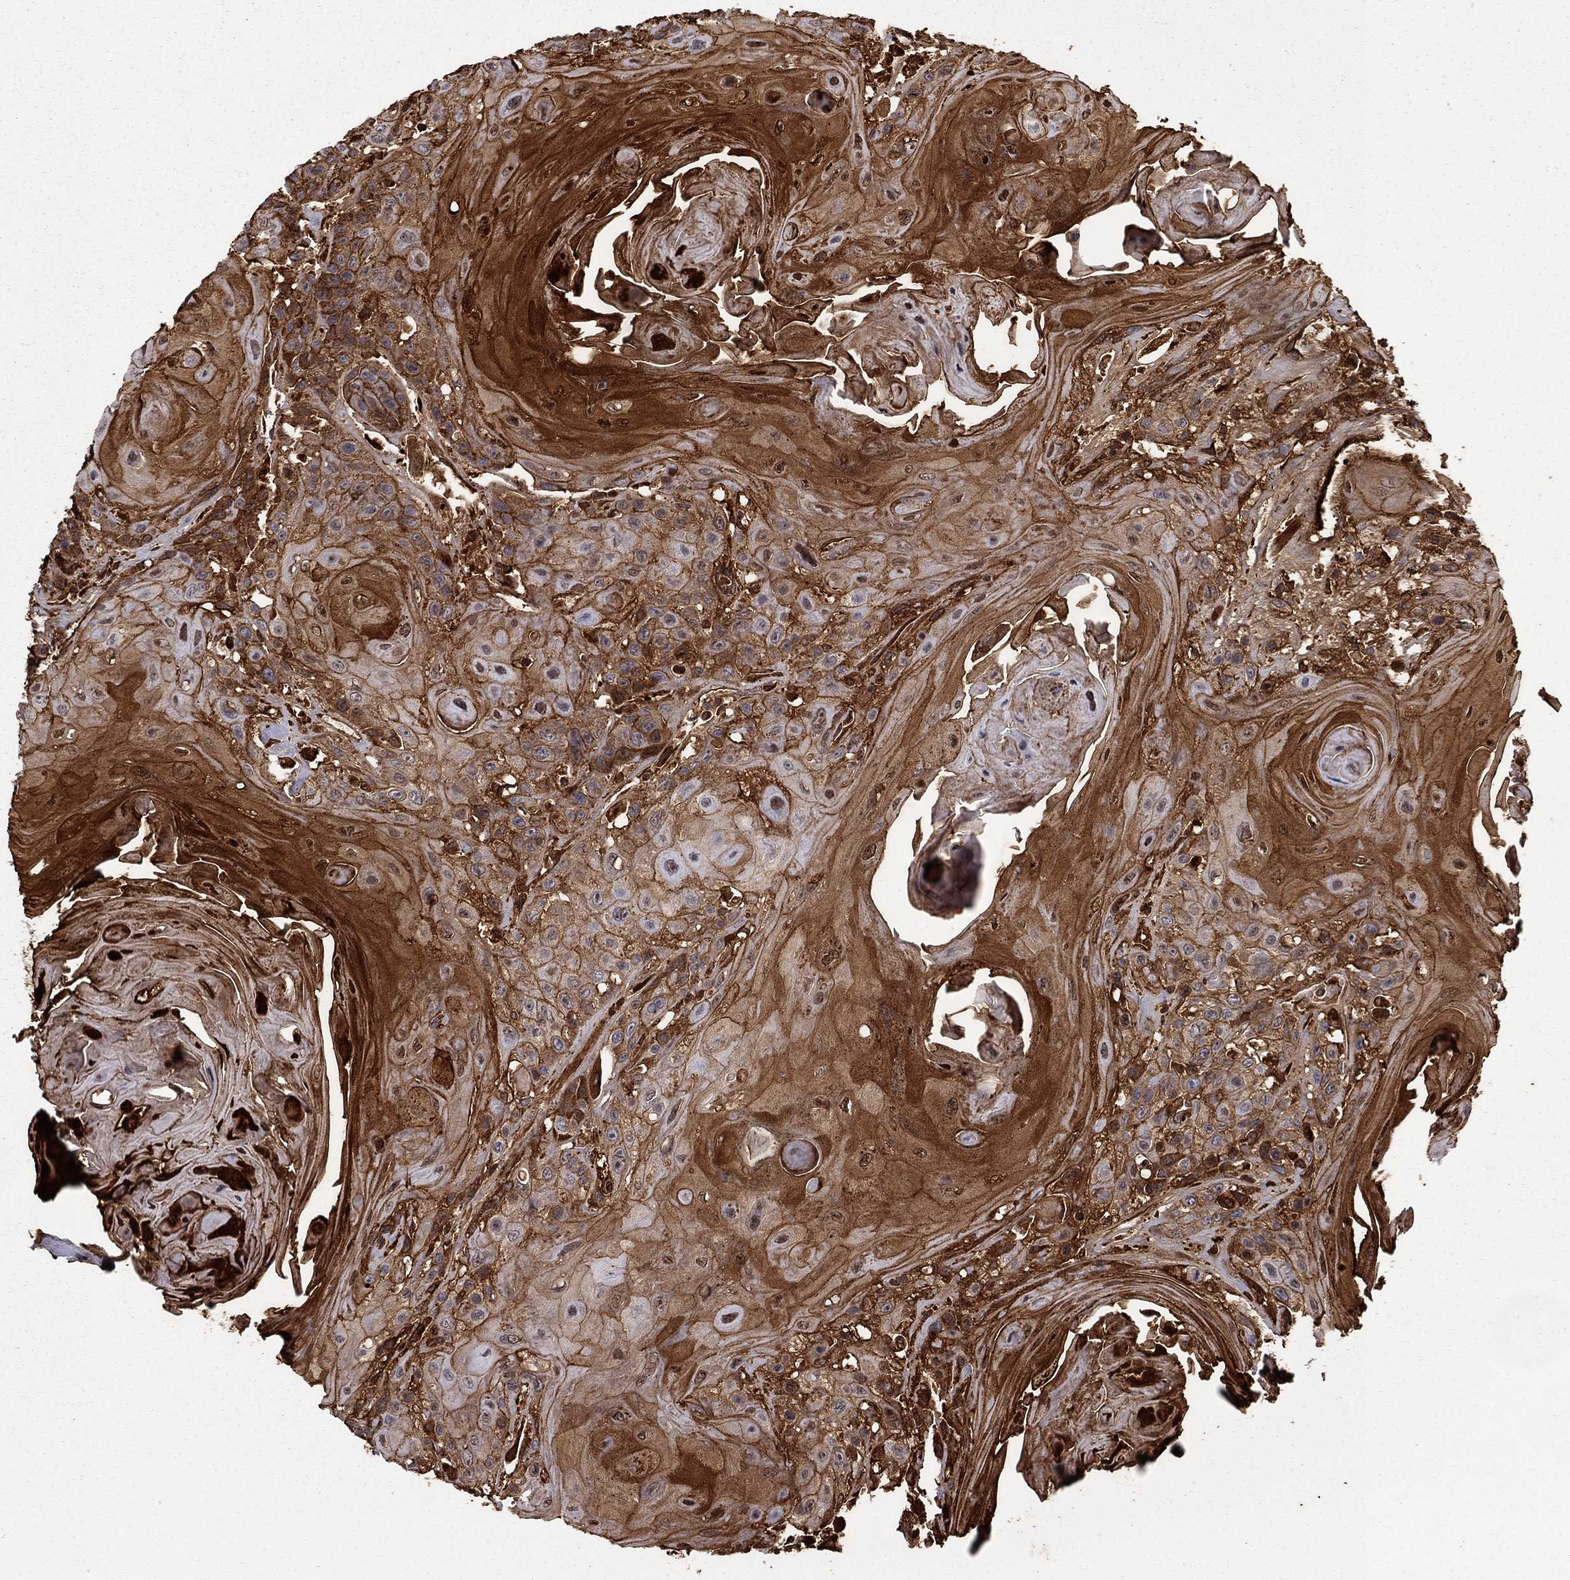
{"staining": {"intensity": "strong", "quantity": ">75%", "location": "cytoplasmic/membranous"}, "tissue": "head and neck cancer", "cell_type": "Tumor cells", "image_type": "cancer", "snomed": [{"axis": "morphology", "description": "Squamous cell carcinoma, NOS"}, {"axis": "topography", "description": "Head-Neck"}], "caption": "High-magnification brightfield microscopy of head and neck cancer stained with DAB (brown) and counterstained with hematoxylin (blue). tumor cells exhibit strong cytoplasmic/membranous staining is present in about>75% of cells.", "gene": "ADM", "patient": {"sex": "female", "age": 59}}